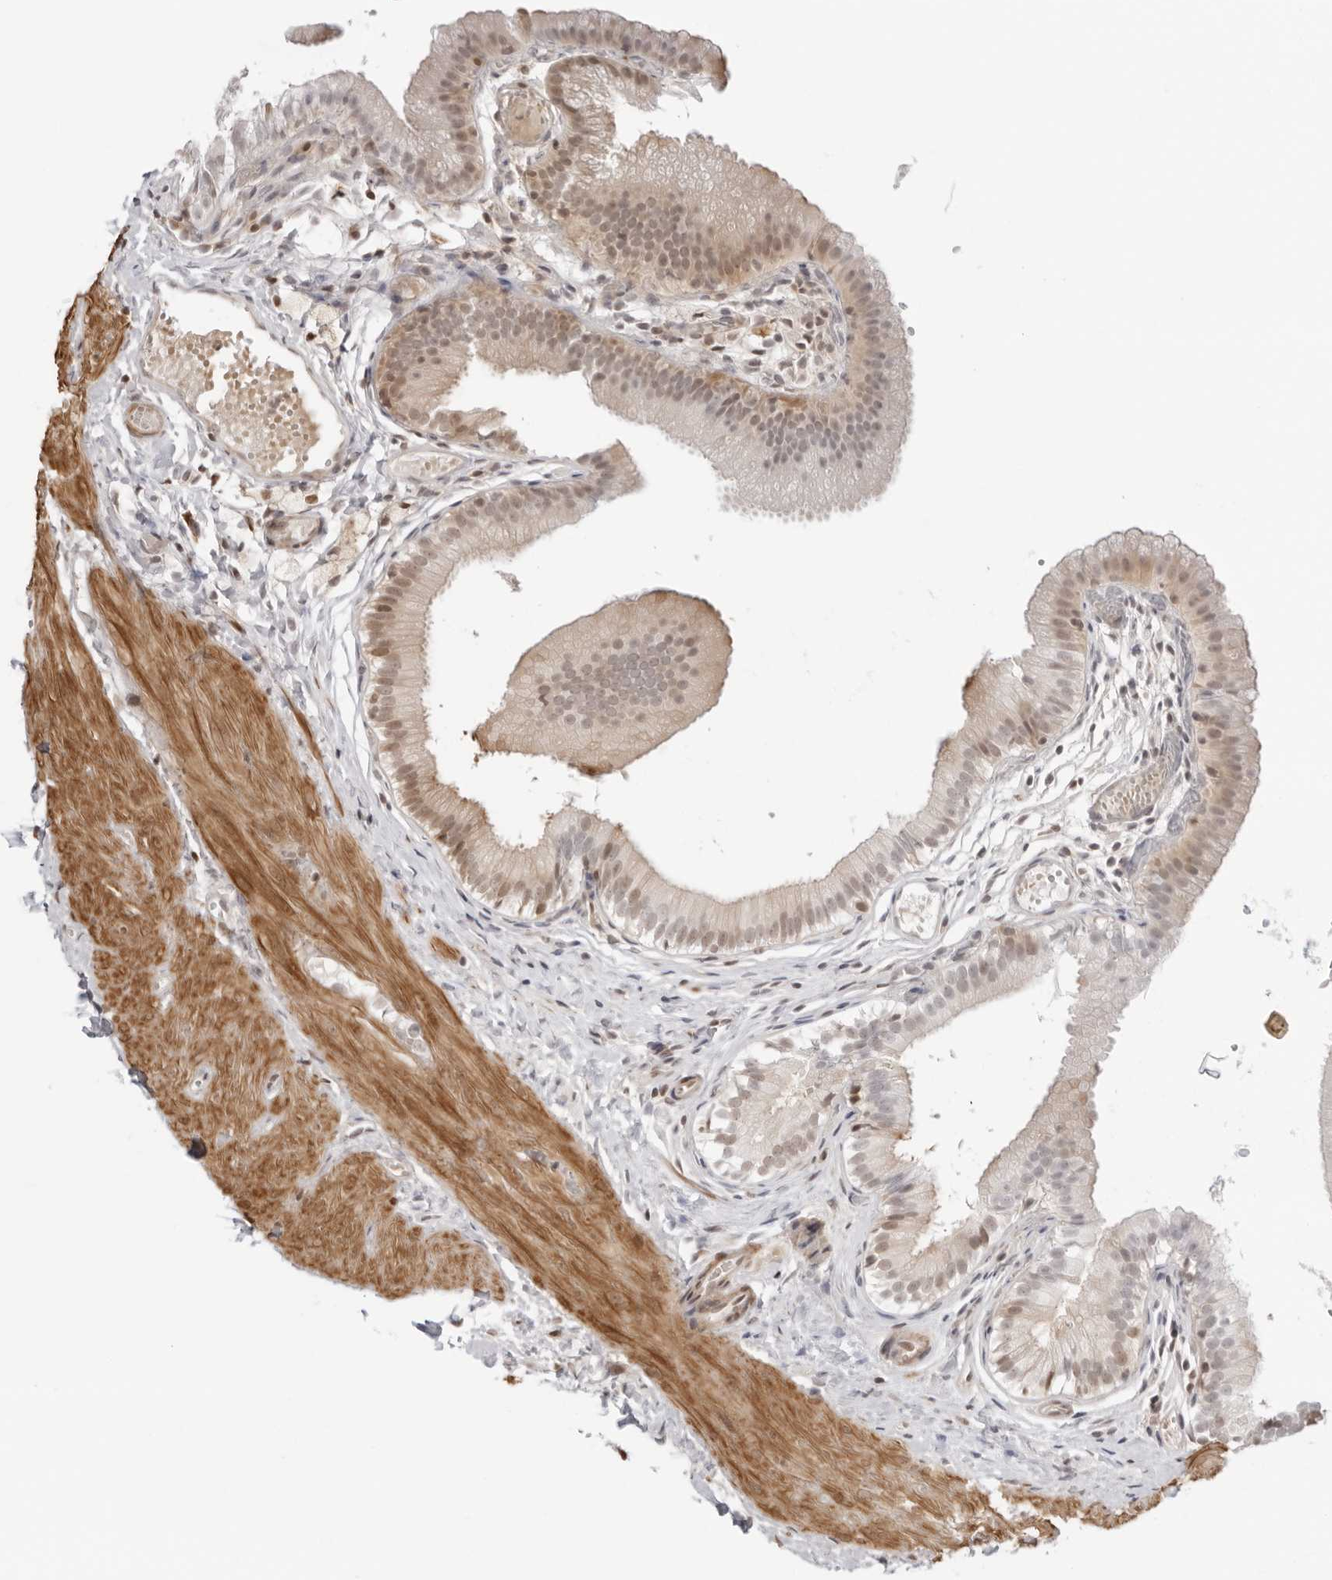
{"staining": {"intensity": "moderate", "quantity": "25%-75%", "location": "cytoplasmic/membranous,nuclear"}, "tissue": "gallbladder", "cell_type": "Glandular cells", "image_type": "normal", "snomed": [{"axis": "morphology", "description": "Normal tissue, NOS"}, {"axis": "topography", "description": "Gallbladder"}], "caption": "High-magnification brightfield microscopy of normal gallbladder stained with DAB (brown) and counterstained with hematoxylin (blue). glandular cells exhibit moderate cytoplasmic/membranous,nuclear staining is appreciated in about25%-75% of cells.", "gene": "RNF146", "patient": {"sex": "female", "age": 26}}